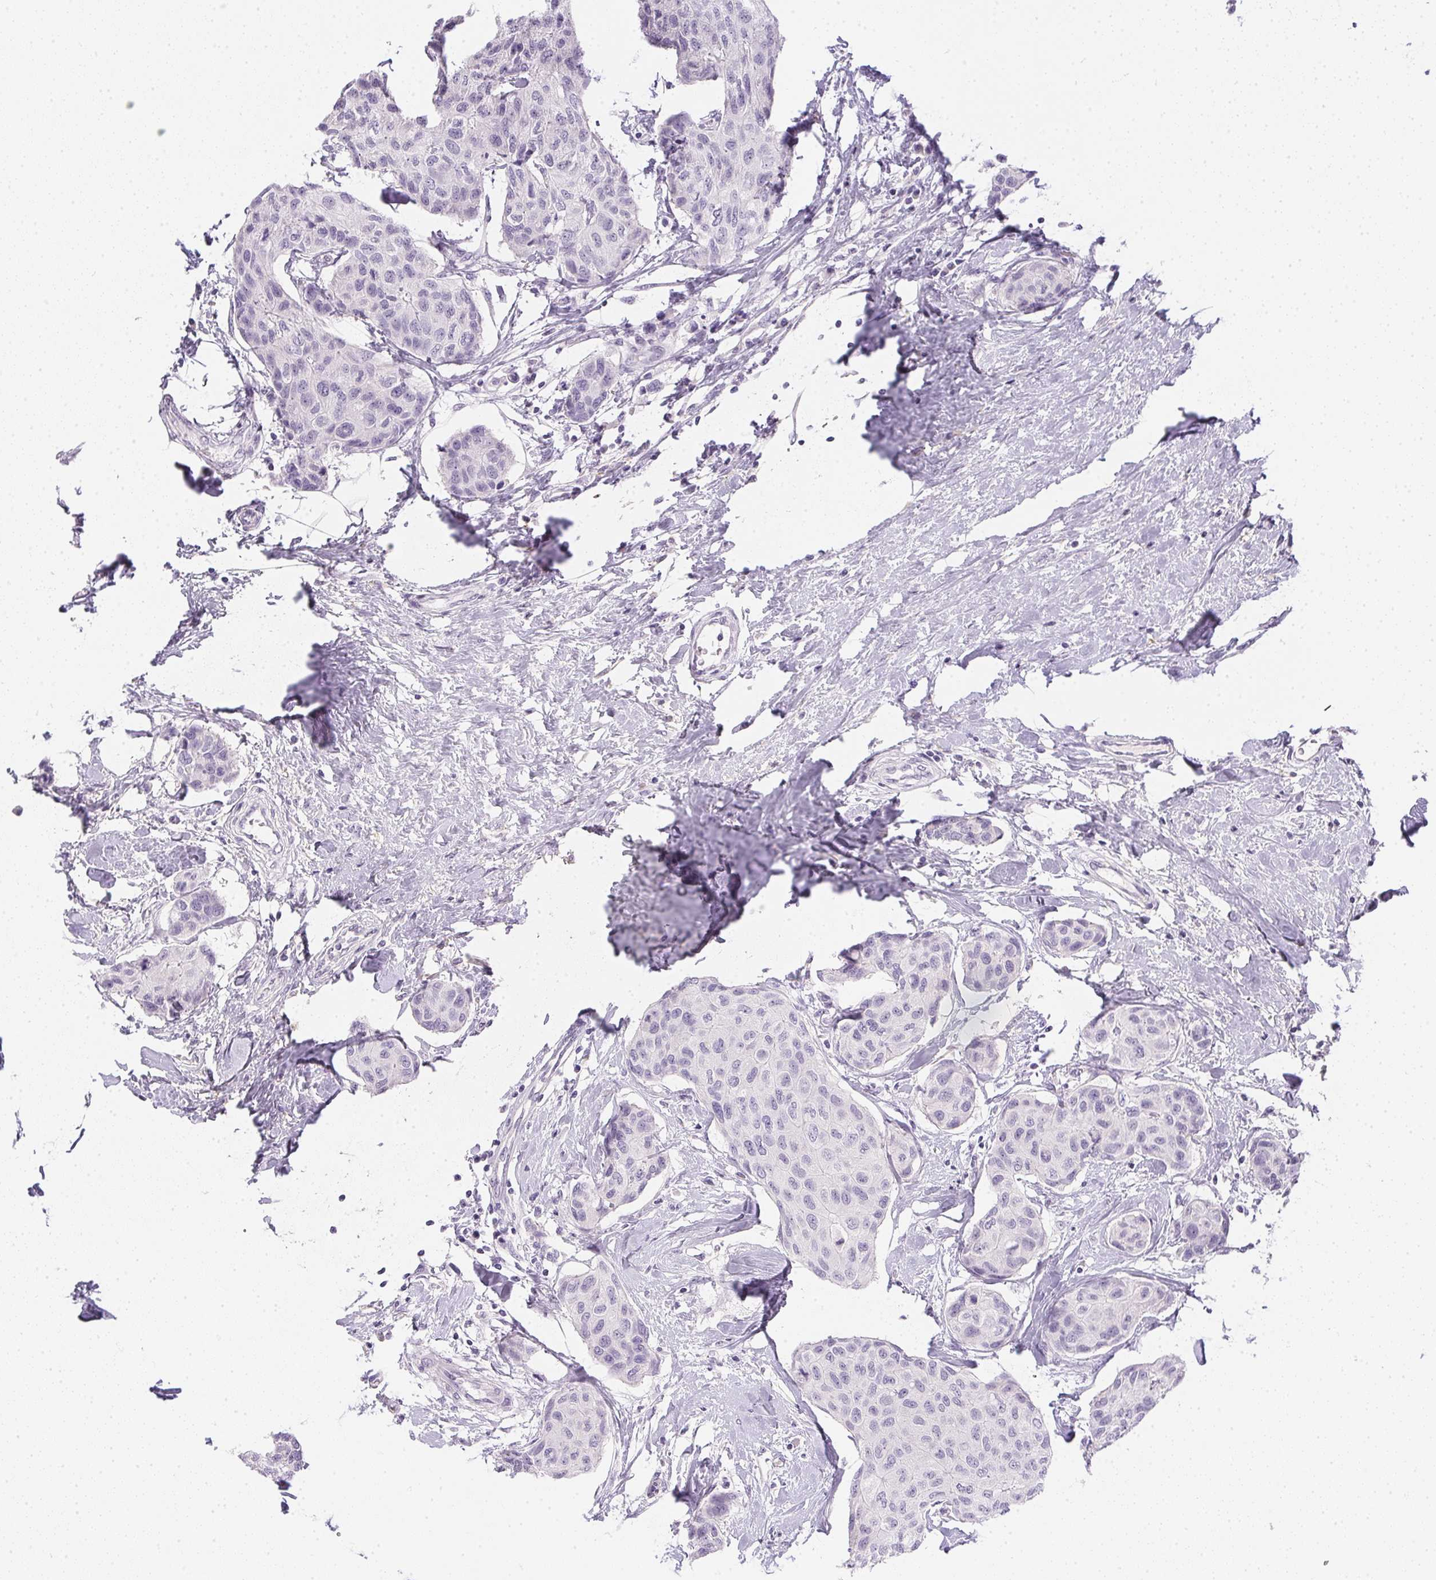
{"staining": {"intensity": "negative", "quantity": "none", "location": "none"}, "tissue": "breast cancer", "cell_type": "Tumor cells", "image_type": "cancer", "snomed": [{"axis": "morphology", "description": "Duct carcinoma"}, {"axis": "topography", "description": "Breast"}], "caption": "IHC micrograph of infiltrating ductal carcinoma (breast) stained for a protein (brown), which exhibits no expression in tumor cells. (DAB immunohistochemistry visualized using brightfield microscopy, high magnification).", "gene": "PPY", "patient": {"sex": "female", "age": 80}}